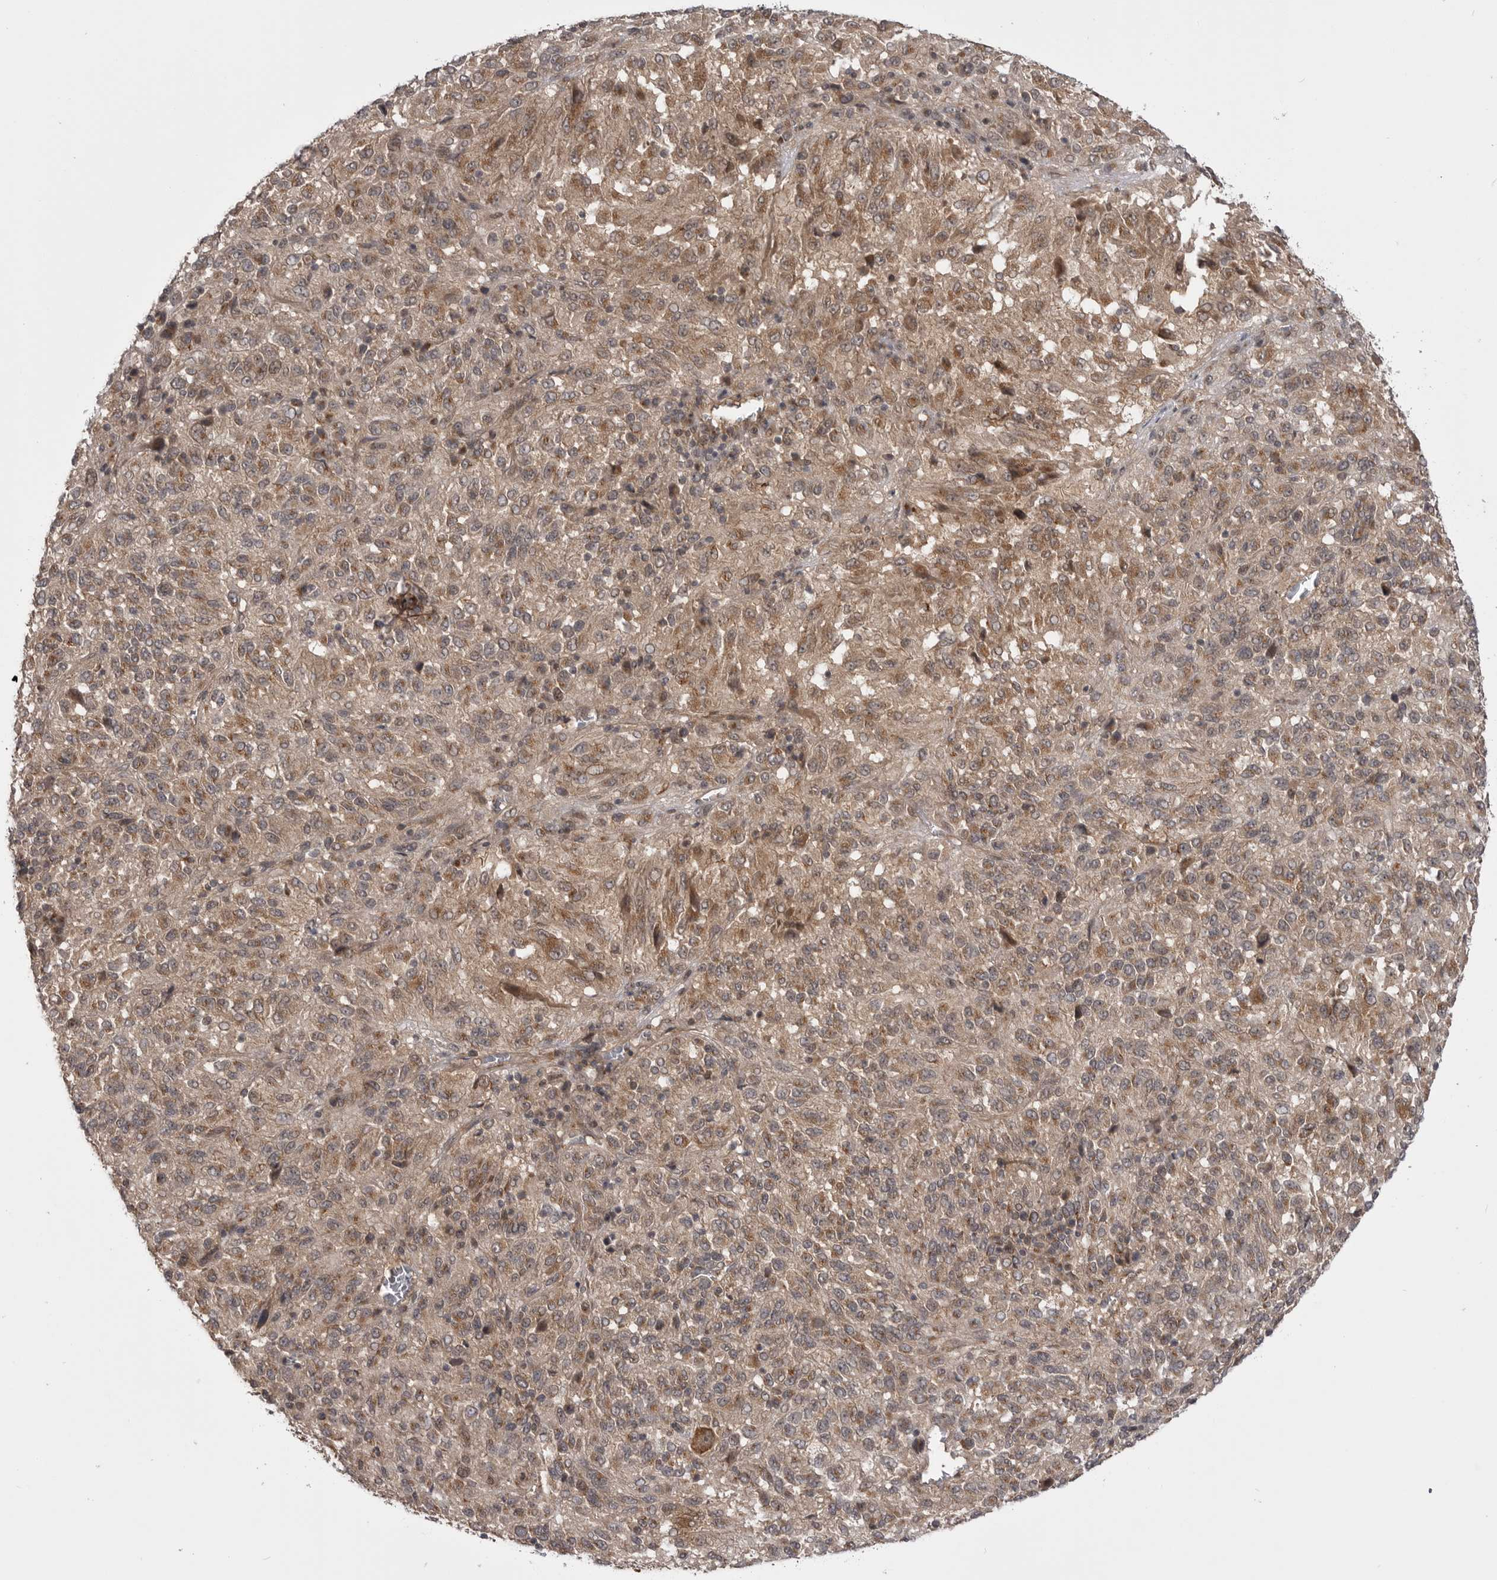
{"staining": {"intensity": "moderate", "quantity": ">75%", "location": "cytoplasmic/membranous"}, "tissue": "melanoma", "cell_type": "Tumor cells", "image_type": "cancer", "snomed": [{"axis": "morphology", "description": "Malignant melanoma, Metastatic site"}, {"axis": "topography", "description": "Lung"}], "caption": "An image of malignant melanoma (metastatic site) stained for a protein shows moderate cytoplasmic/membranous brown staining in tumor cells.", "gene": "PDCL", "patient": {"sex": "male", "age": 64}}